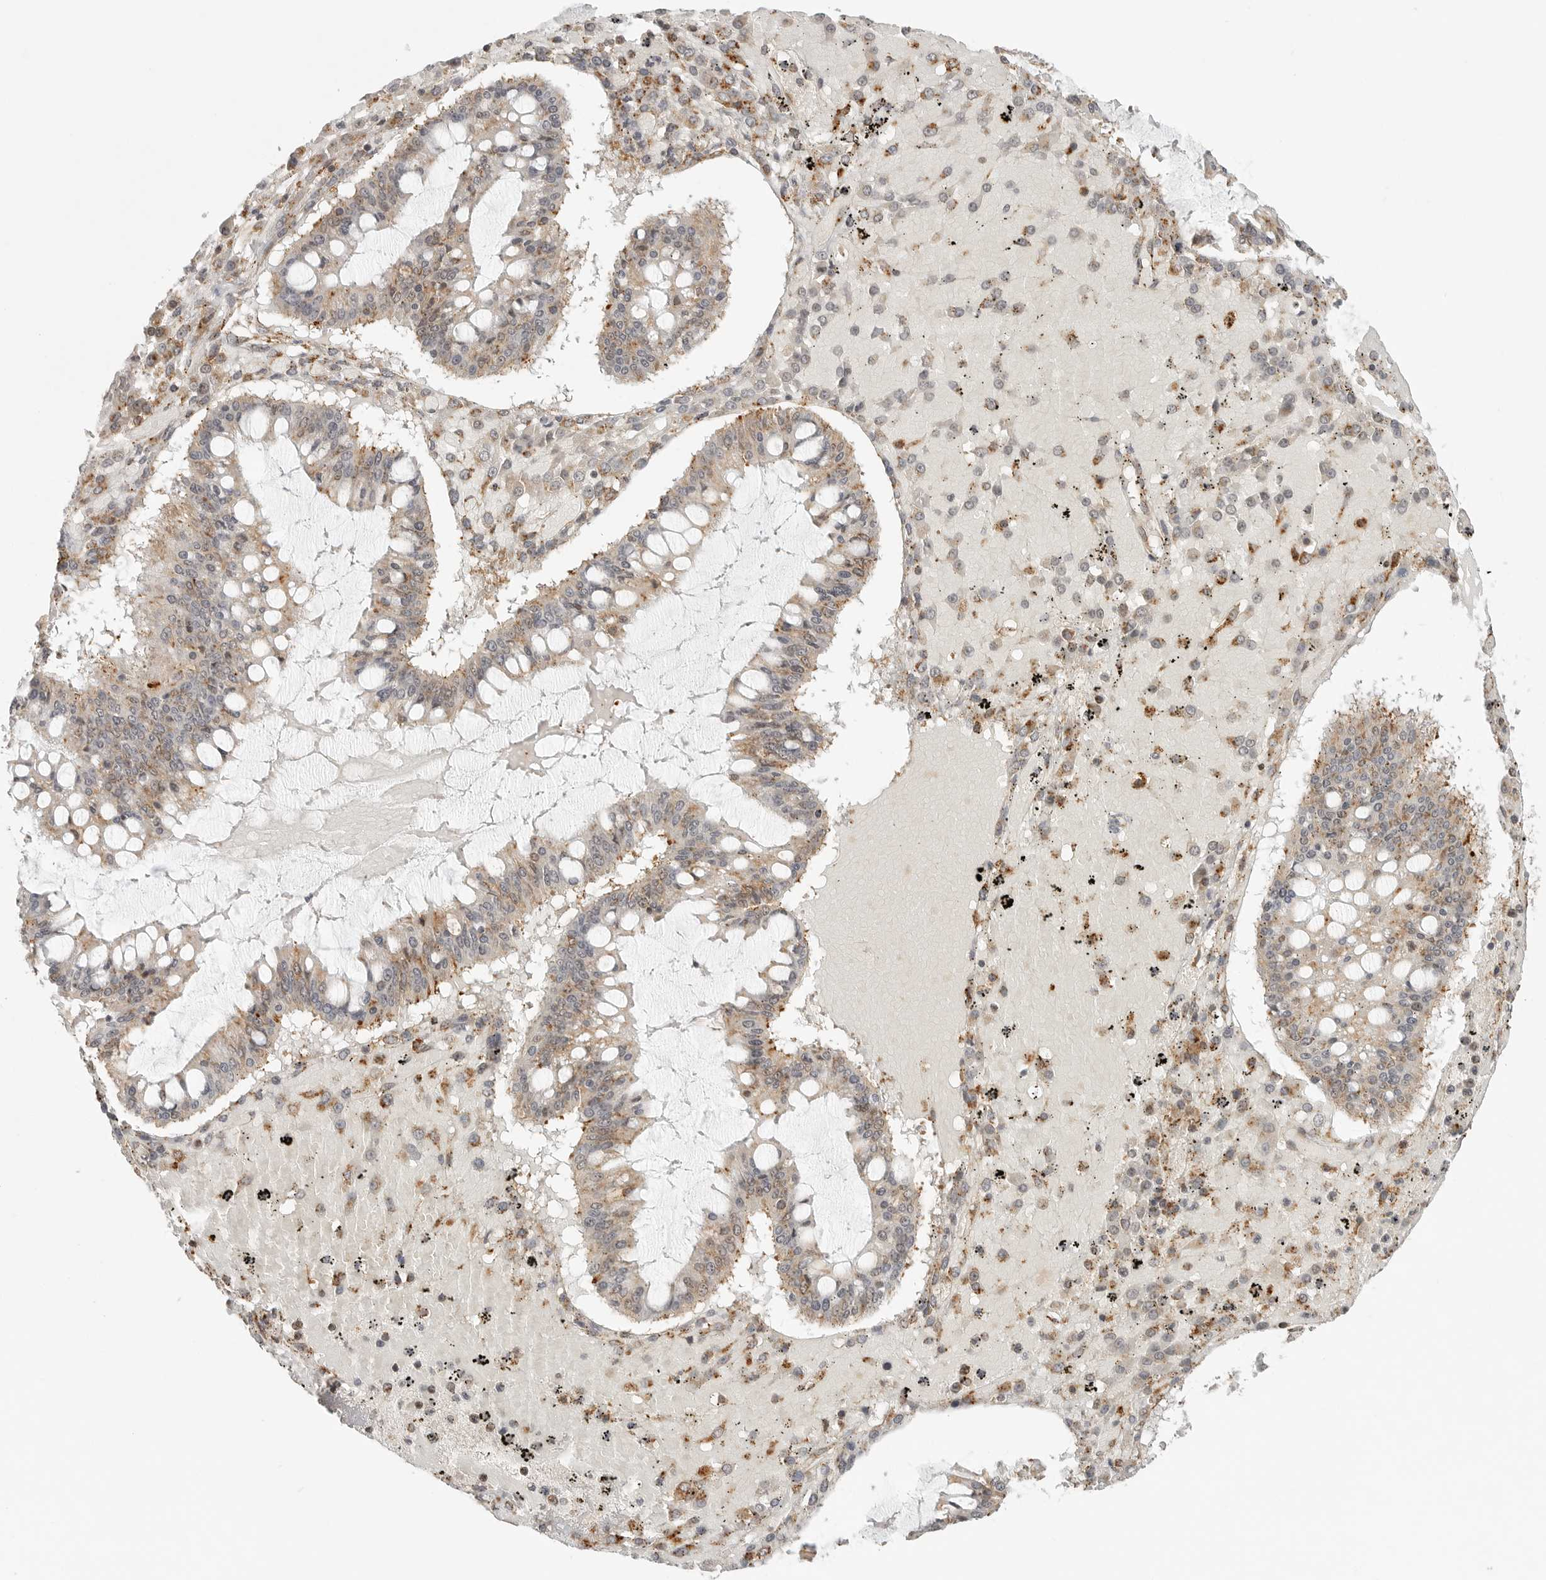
{"staining": {"intensity": "weak", "quantity": "25%-75%", "location": "cytoplasmic/membranous"}, "tissue": "ovarian cancer", "cell_type": "Tumor cells", "image_type": "cancer", "snomed": [{"axis": "morphology", "description": "Cystadenocarcinoma, mucinous, NOS"}, {"axis": "topography", "description": "Ovary"}], "caption": "Human mucinous cystadenocarcinoma (ovarian) stained with a protein marker demonstrates weak staining in tumor cells.", "gene": "IDUA", "patient": {"sex": "female", "age": 73}}